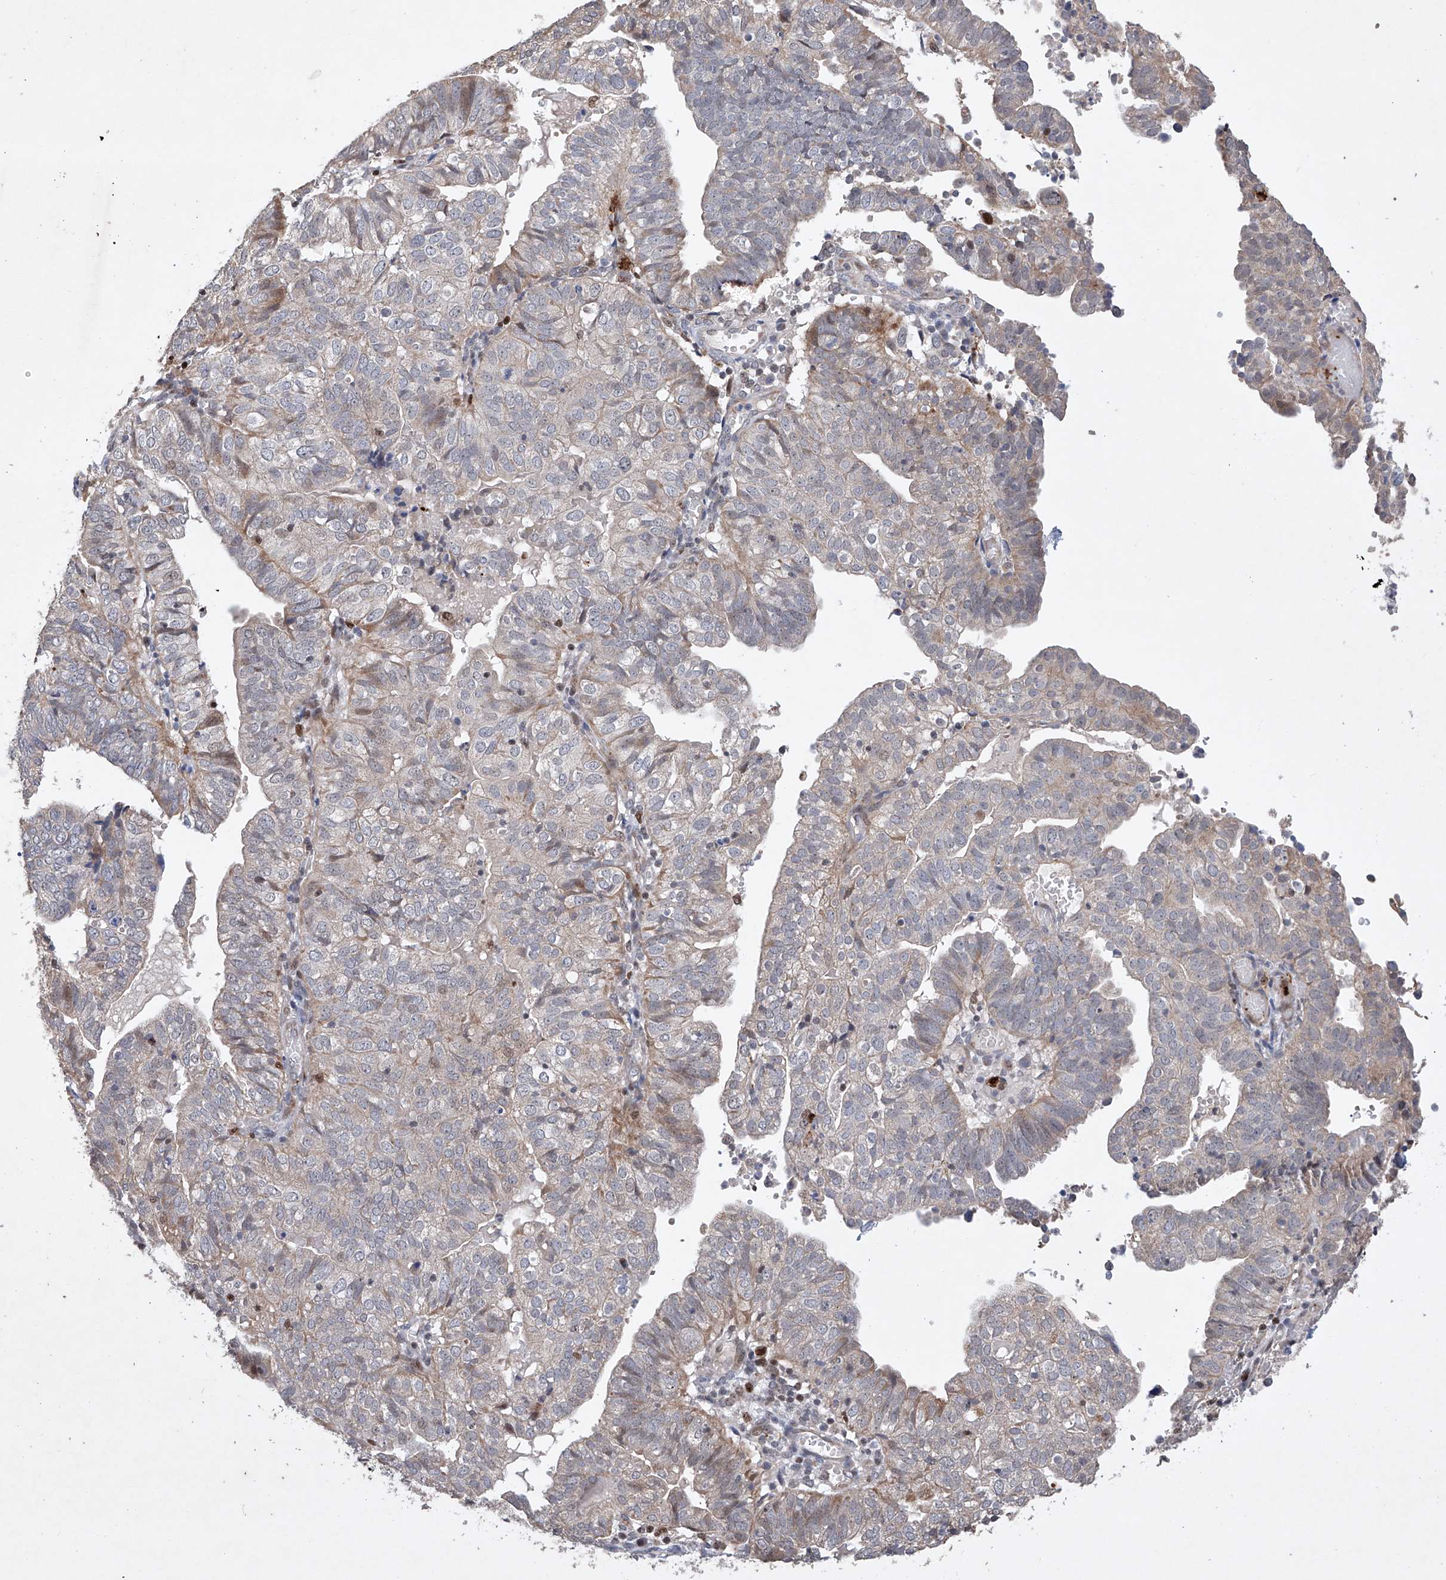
{"staining": {"intensity": "negative", "quantity": "none", "location": "none"}, "tissue": "endometrial cancer", "cell_type": "Tumor cells", "image_type": "cancer", "snomed": [{"axis": "morphology", "description": "Adenocarcinoma, NOS"}, {"axis": "topography", "description": "Uterus"}], "caption": "The photomicrograph reveals no significant staining in tumor cells of endometrial cancer.", "gene": "AFG1L", "patient": {"sex": "female", "age": 77}}